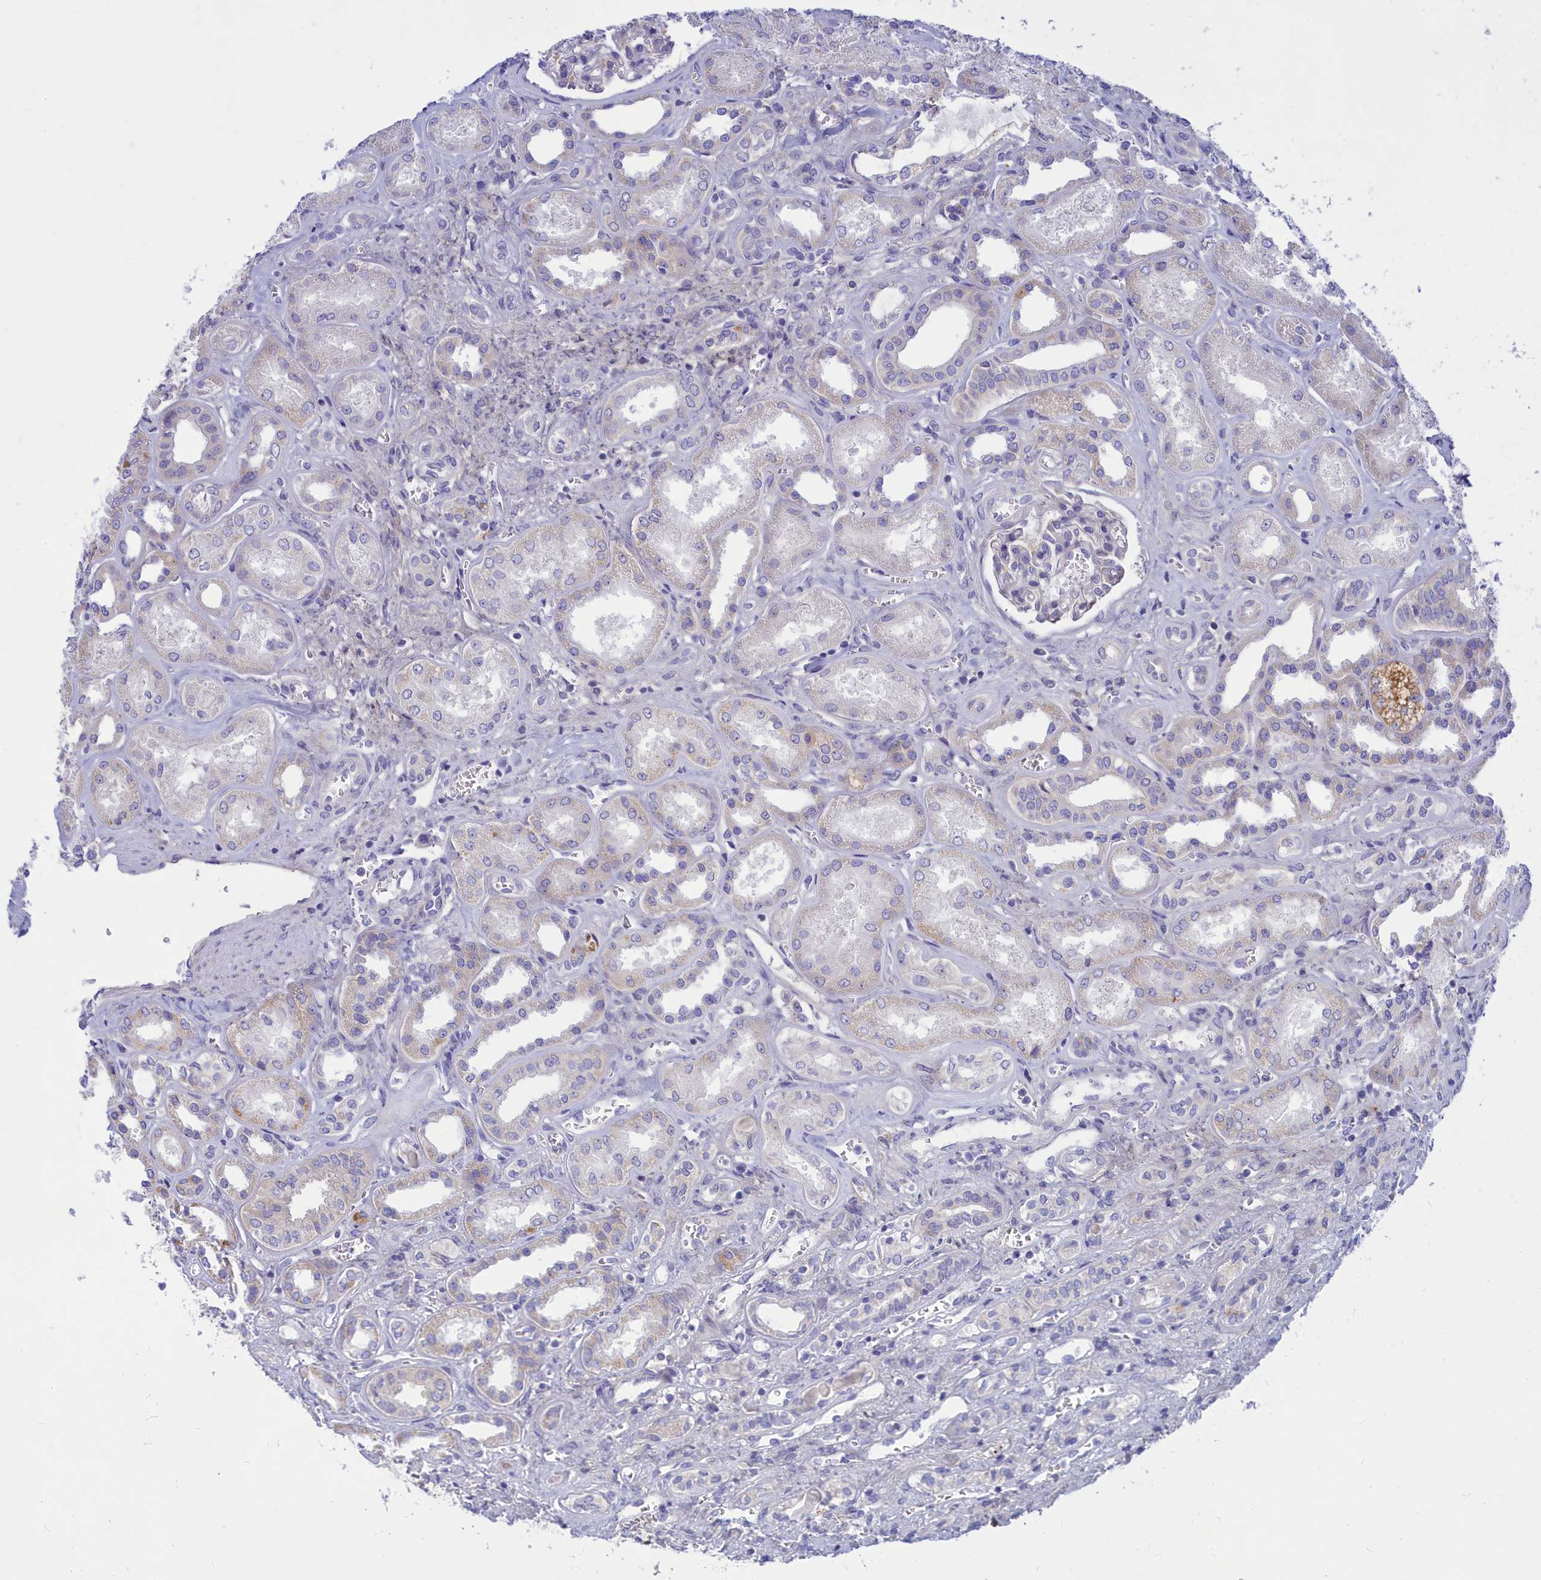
{"staining": {"intensity": "negative", "quantity": "none", "location": "none"}, "tissue": "kidney", "cell_type": "Cells in glomeruli", "image_type": "normal", "snomed": [{"axis": "morphology", "description": "Normal tissue, NOS"}, {"axis": "morphology", "description": "Adenocarcinoma, NOS"}, {"axis": "topography", "description": "Kidney"}], "caption": "Protein analysis of normal kidney demonstrates no significant staining in cells in glomeruli.", "gene": "TMEM30B", "patient": {"sex": "female", "age": 68}}